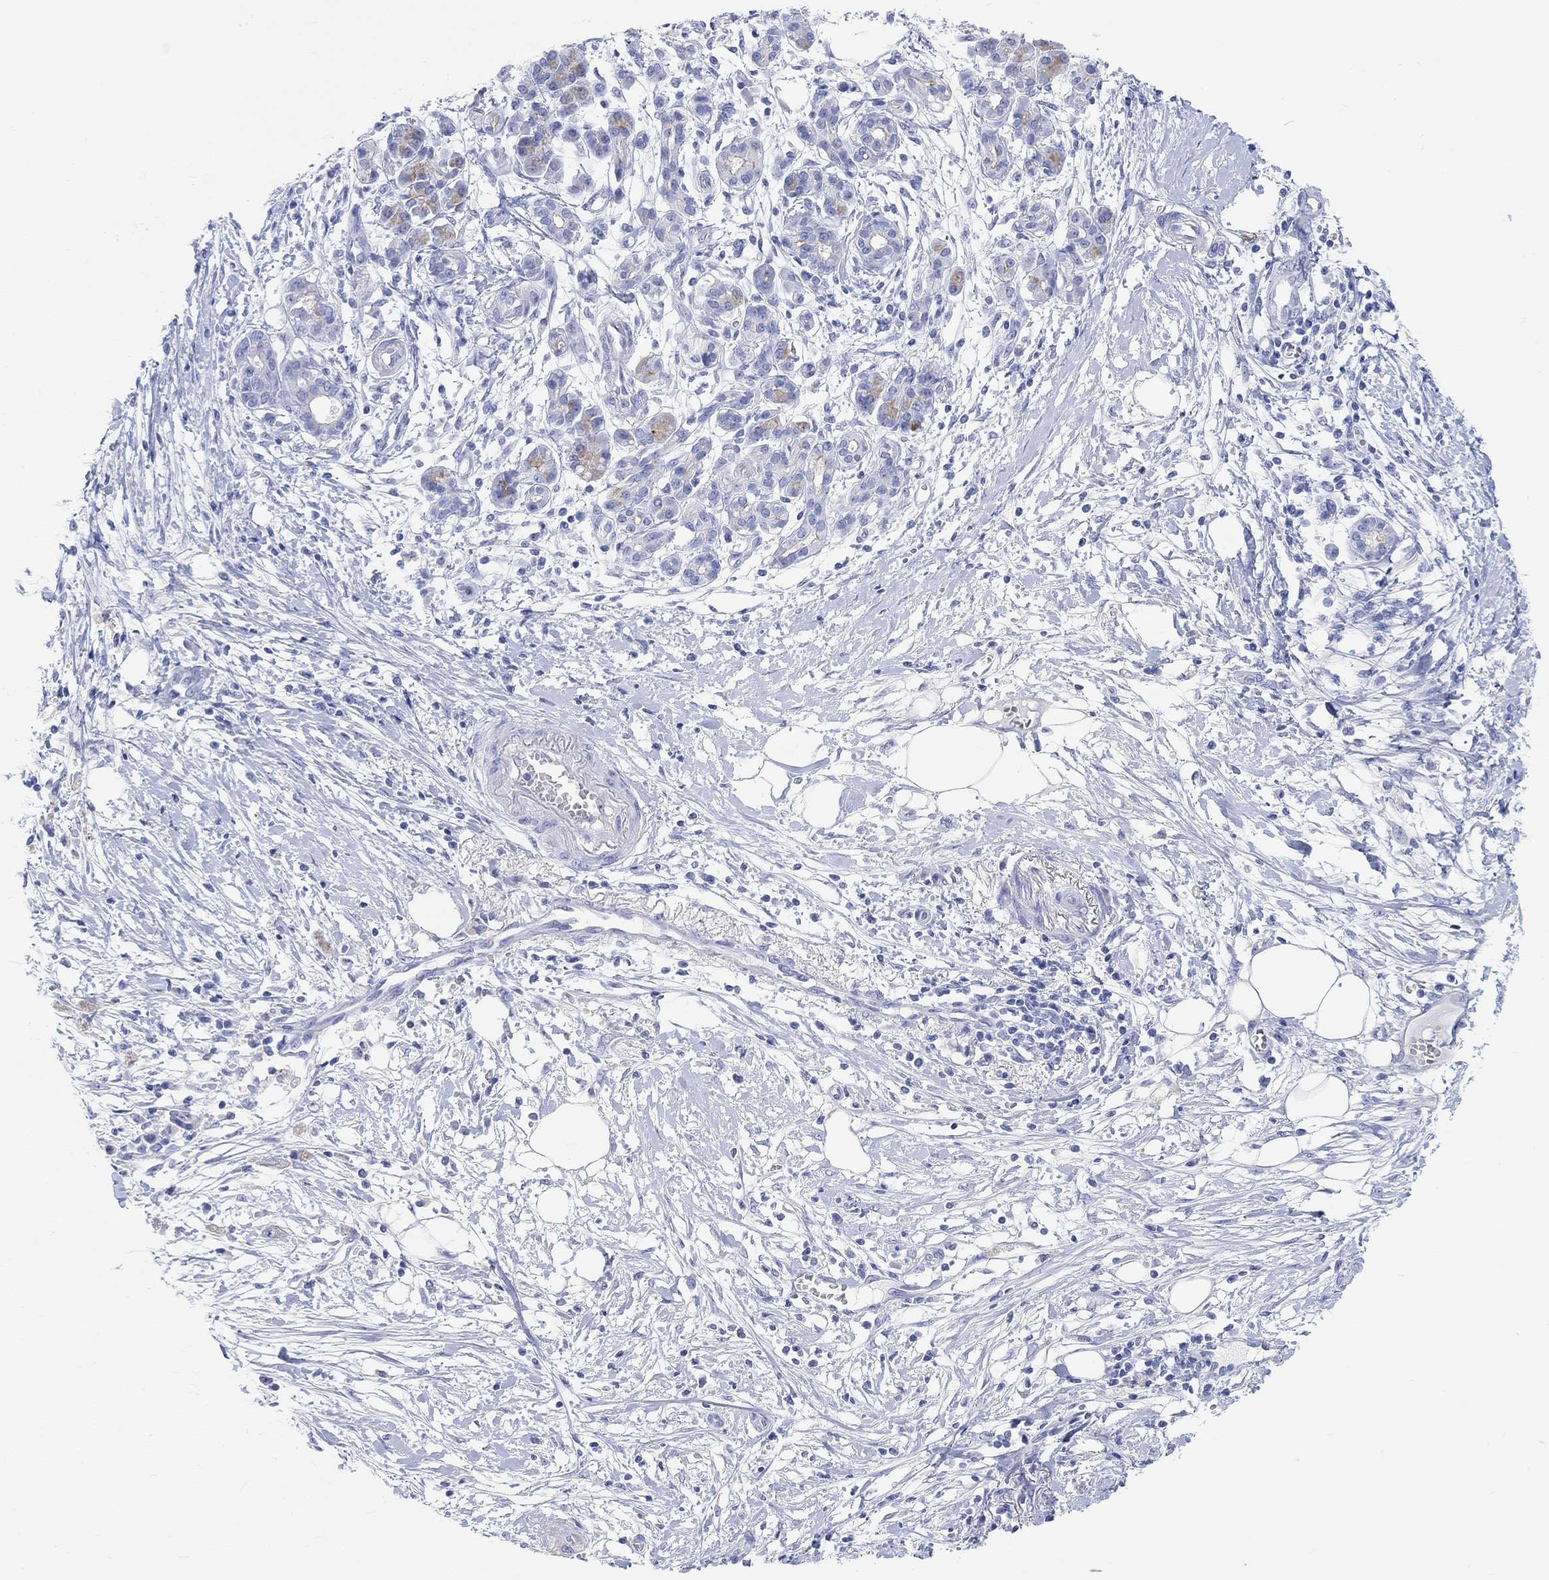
{"staining": {"intensity": "weak", "quantity": "<25%", "location": "cytoplasmic/membranous"}, "tissue": "pancreatic cancer", "cell_type": "Tumor cells", "image_type": "cancer", "snomed": [{"axis": "morphology", "description": "Adenocarcinoma, NOS"}, {"axis": "topography", "description": "Pancreas"}], "caption": "This histopathology image is of pancreatic cancer stained with immunohistochemistry (IHC) to label a protein in brown with the nuclei are counter-stained blue. There is no expression in tumor cells.", "gene": "XIRP2", "patient": {"sex": "male", "age": 72}}